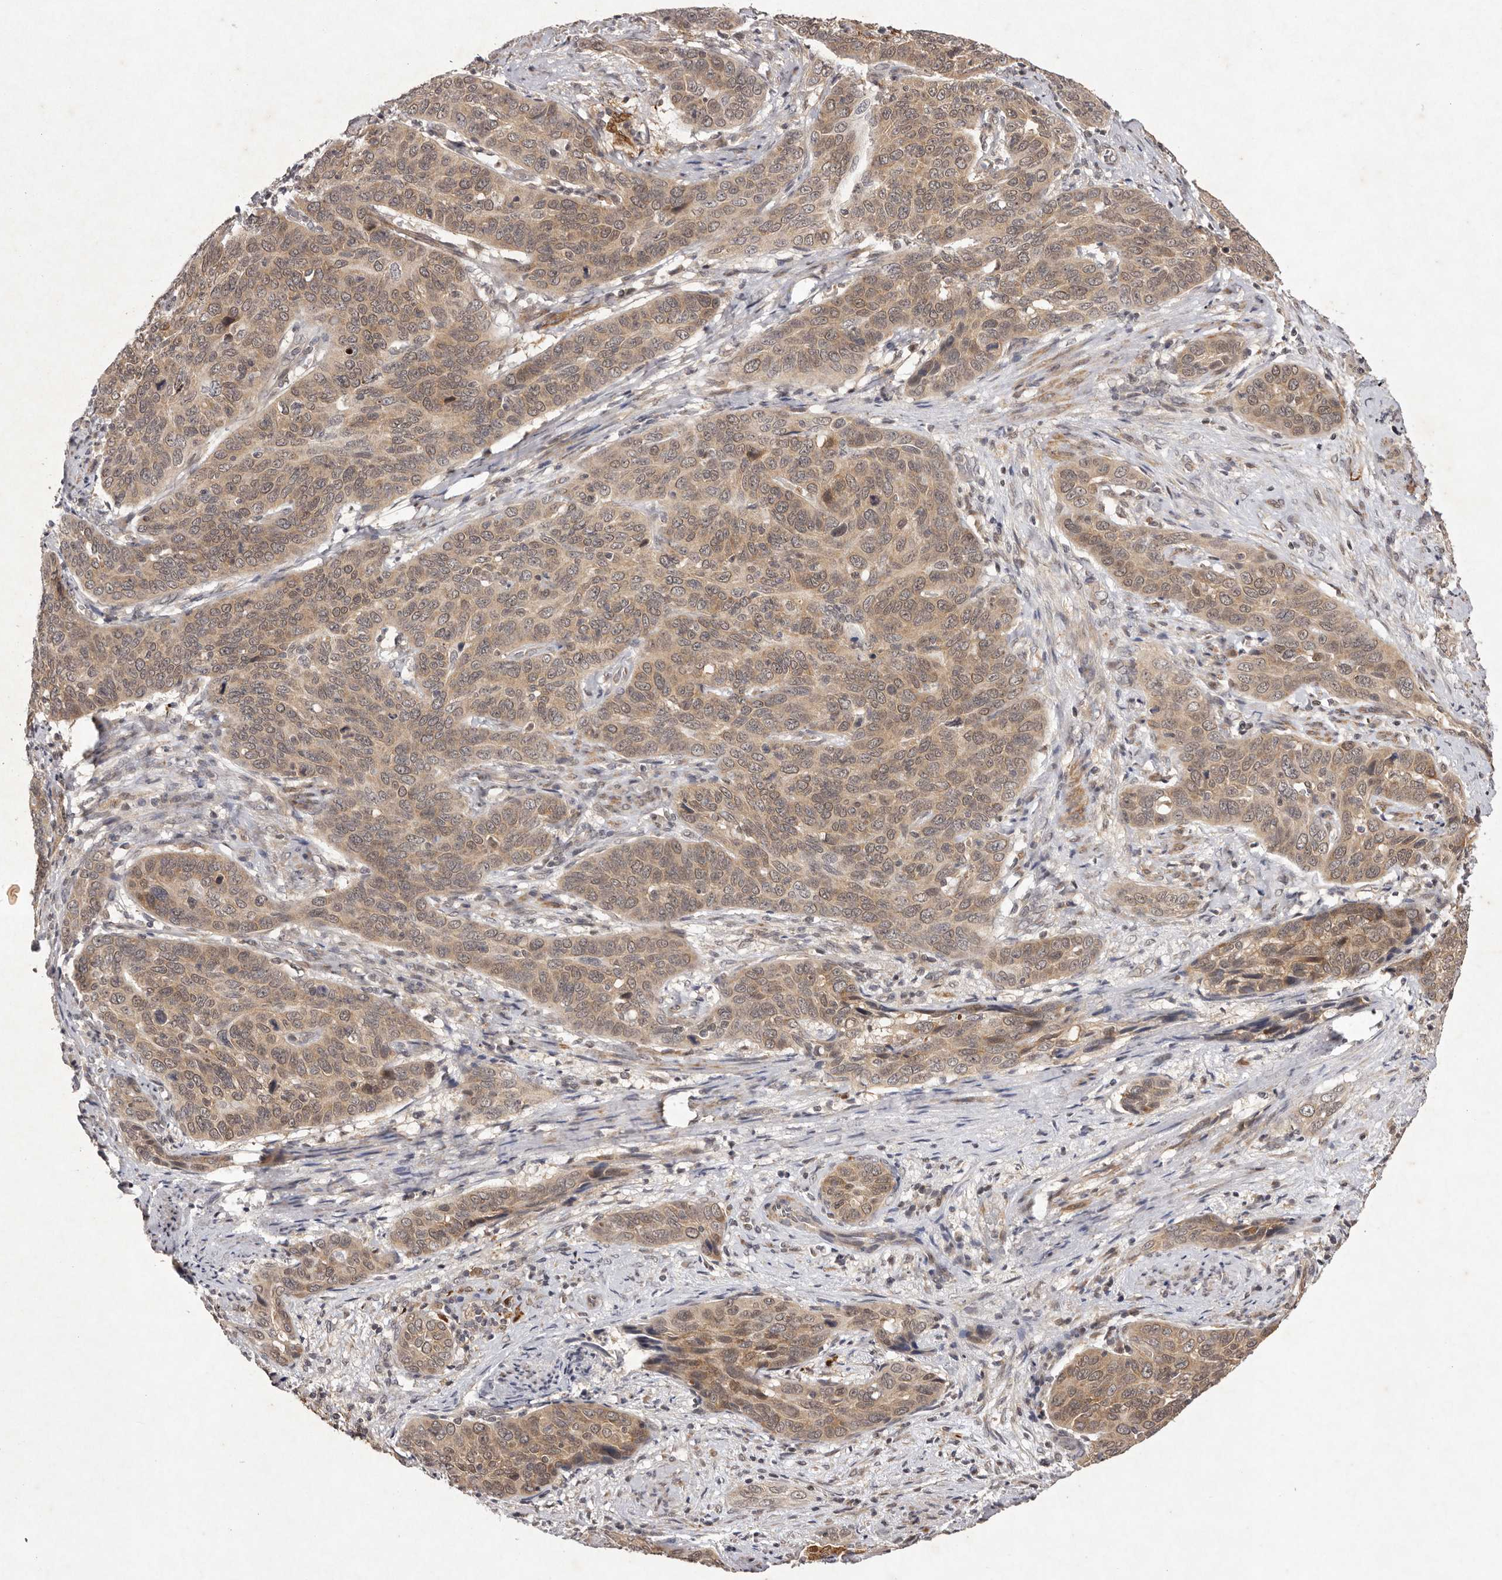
{"staining": {"intensity": "moderate", "quantity": ">75%", "location": "cytoplasmic/membranous,nuclear"}, "tissue": "cervical cancer", "cell_type": "Tumor cells", "image_type": "cancer", "snomed": [{"axis": "morphology", "description": "Squamous cell carcinoma, NOS"}, {"axis": "topography", "description": "Cervix"}], "caption": "Approximately >75% of tumor cells in human cervical cancer (squamous cell carcinoma) demonstrate moderate cytoplasmic/membranous and nuclear protein expression as visualized by brown immunohistochemical staining.", "gene": "BUD31", "patient": {"sex": "female", "age": 60}}